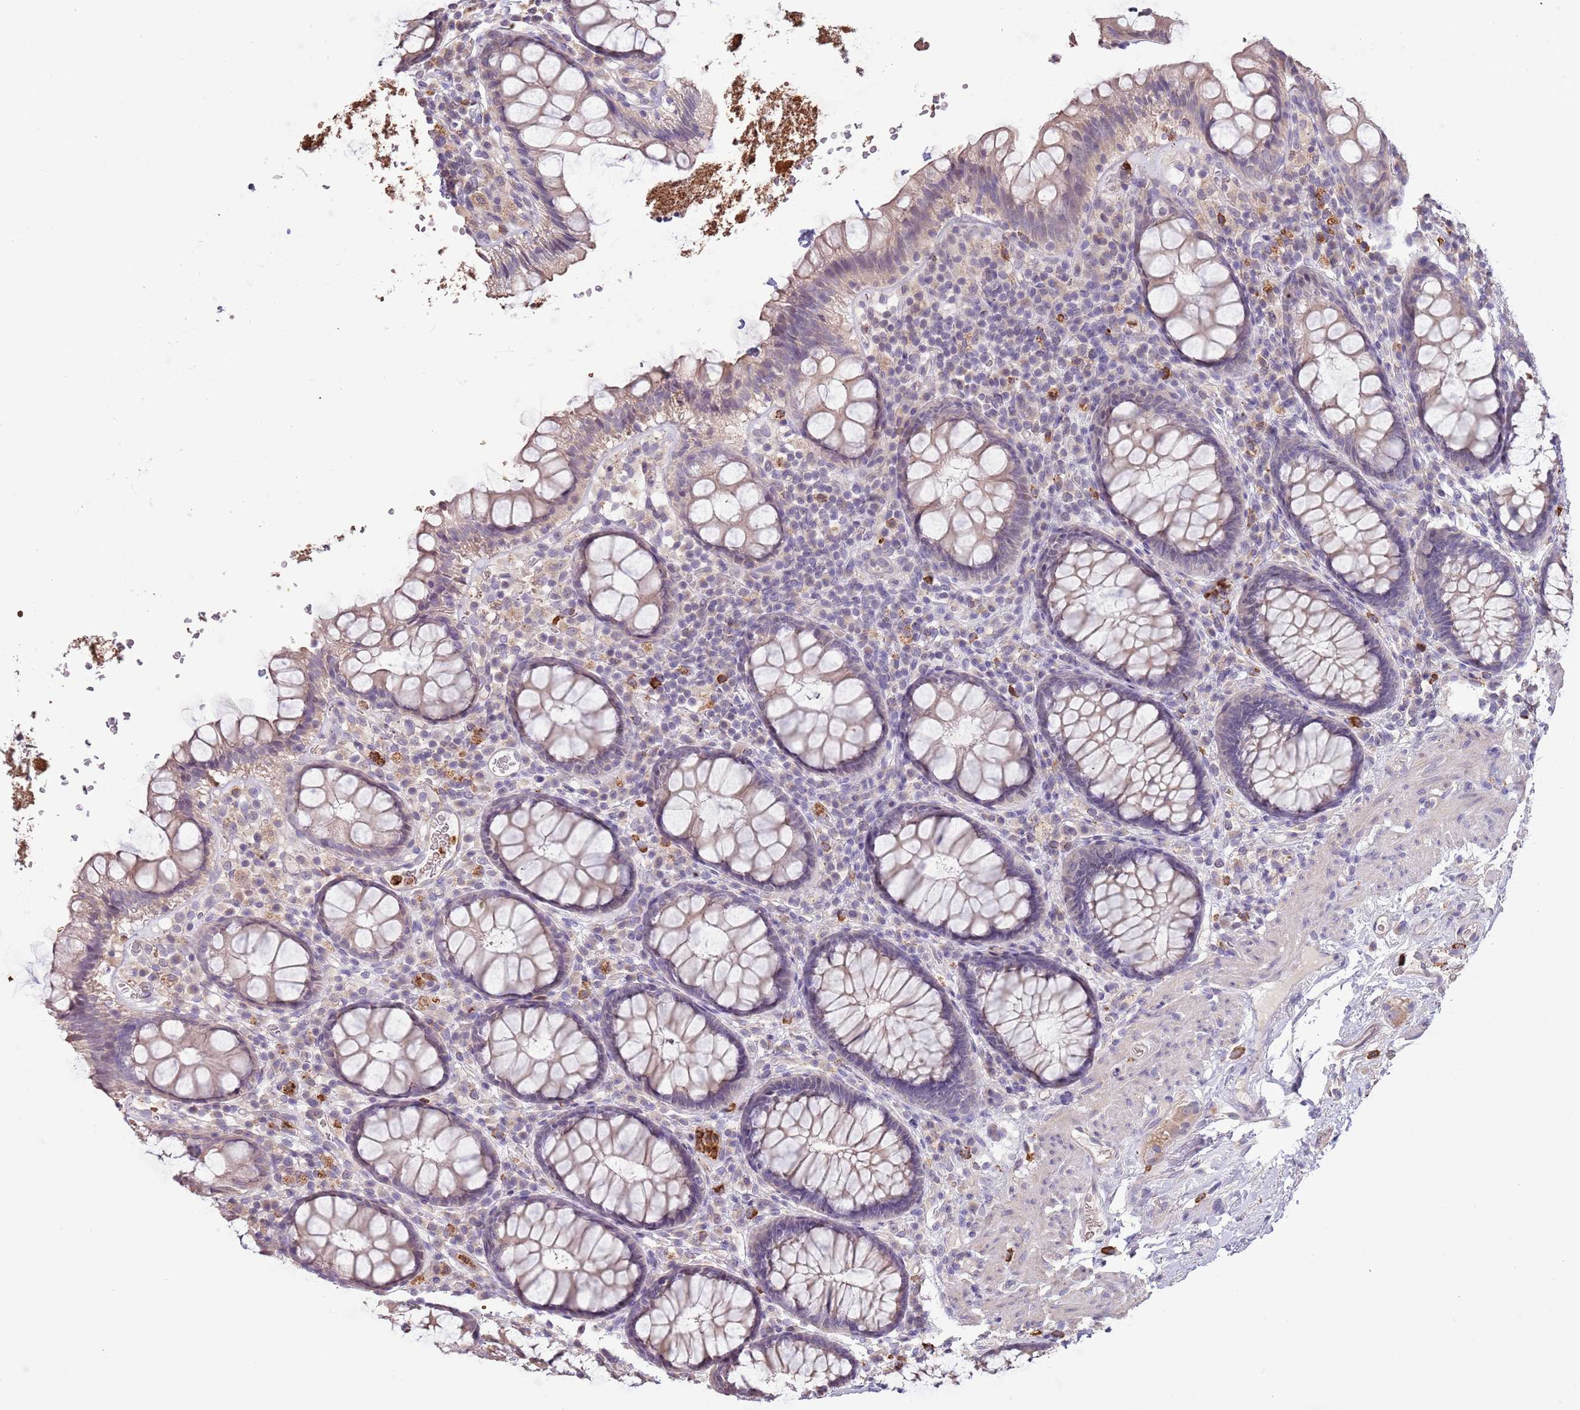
{"staining": {"intensity": "weak", "quantity": "25%-75%", "location": "cytoplasmic/membranous"}, "tissue": "rectum", "cell_type": "Glandular cells", "image_type": "normal", "snomed": [{"axis": "morphology", "description": "Normal tissue, NOS"}, {"axis": "topography", "description": "Rectum"}], "caption": "Normal rectum exhibits weak cytoplasmic/membranous staining in approximately 25%-75% of glandular cells, visualized by immunohistochemistry.", "gene": "P2RY13", "patient": {"sex": "male", "age": 83}}